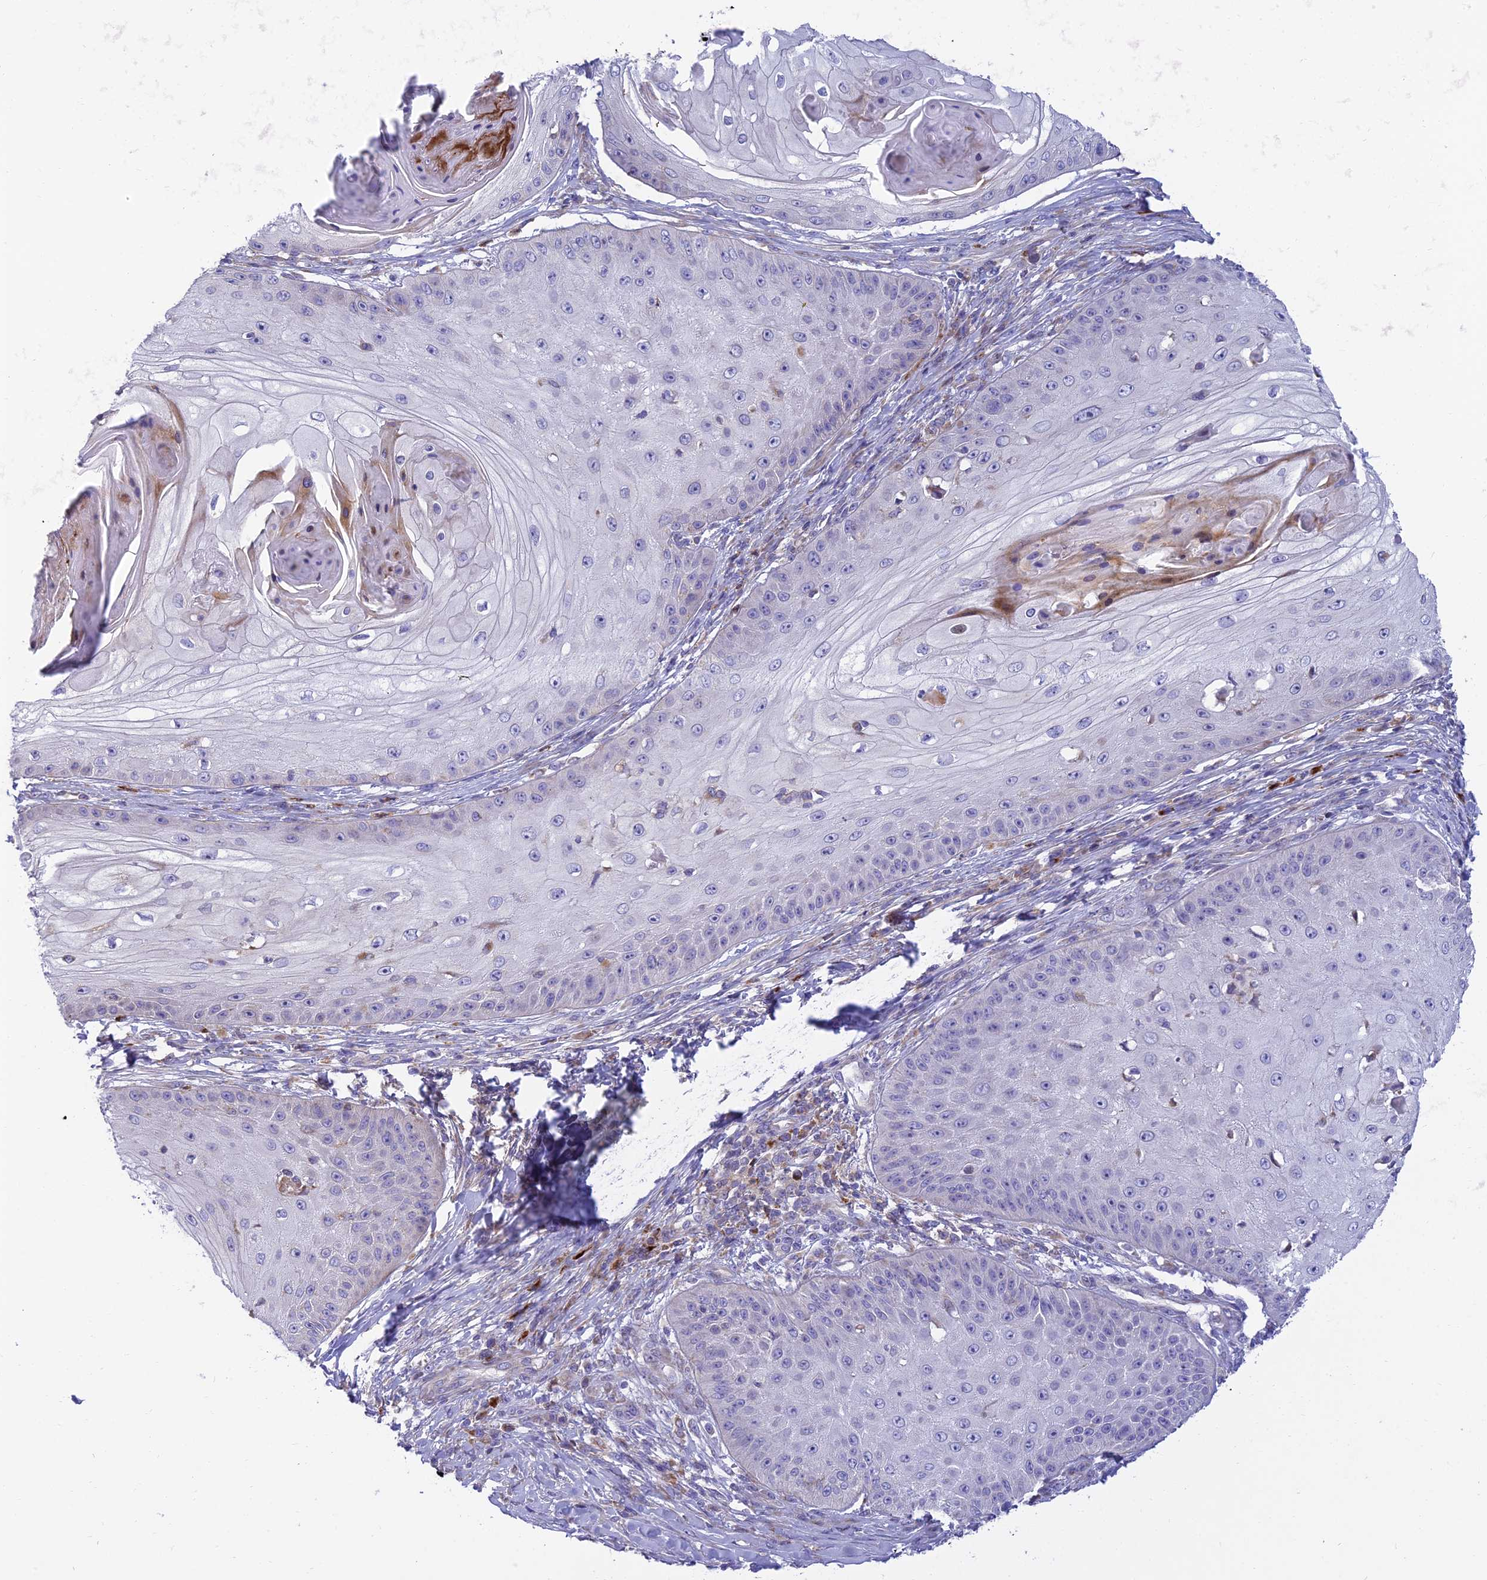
{"staining": {"intensity": "negative", "quantity": "none", "location": "none"}, "tissue": "skin cancer", "cell_type": "Tumor cells", "image_type": "cancer", "snomed": [{"axis": "morphology", "description": "Squamous cell carcinoma, NOS"}, {"axis": "topography", "description": "Skin"}], "caption": "There is no significant staining in tumor cells of skin cancer.", "gene": "CLCN7", "patient": {"sex": "male", "age": 70}}